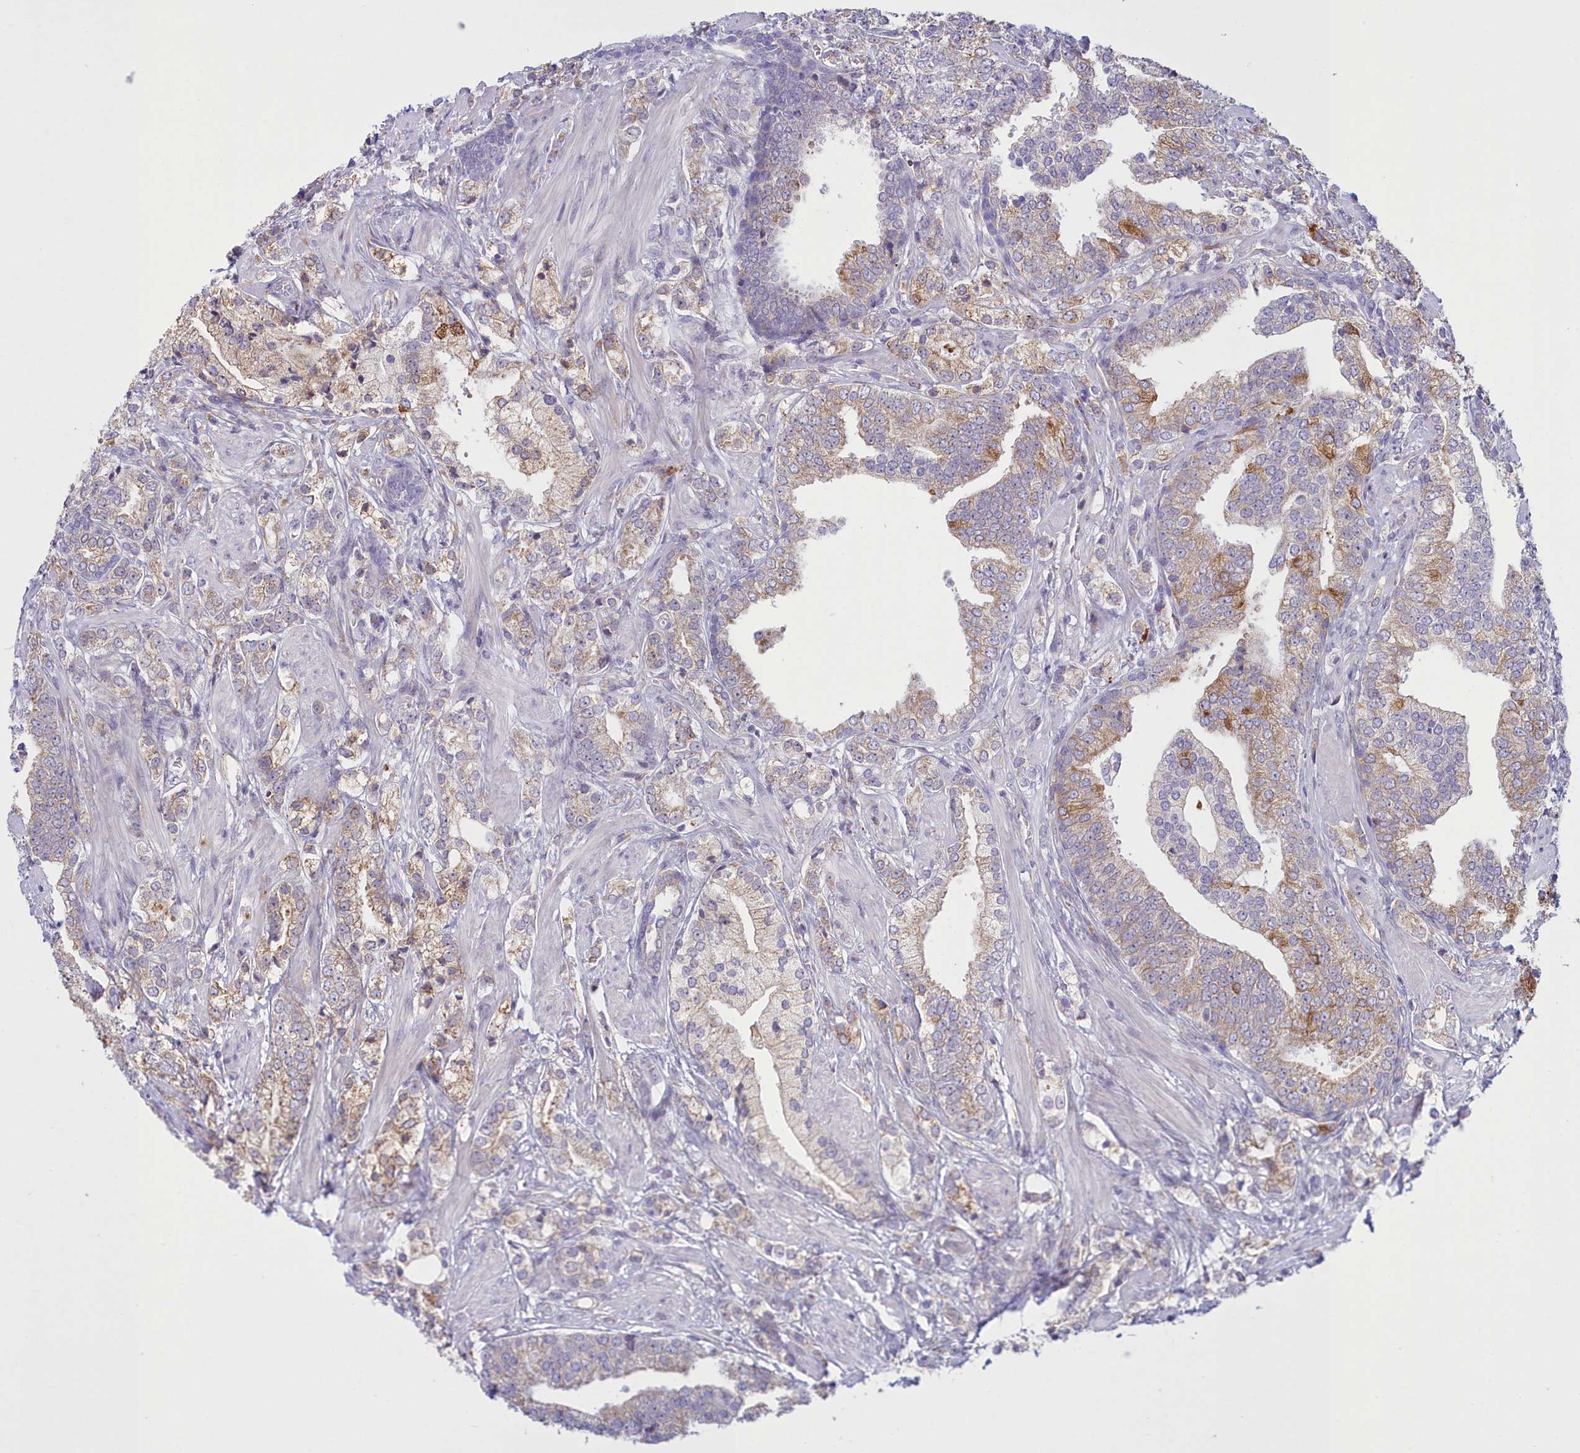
{"staining": {"intensity": "moderate", "quantity": "25%-75%", "location": "cytoplasmic/membranous"}, "tissue": "prostate cancer", "cell_type": "Tumor cells", "image_type": "cancer", "snomed": [{"axis": "morphology", "description": "Adenocarcinoma, High grade"}, {"axis": "topography", "description": "Prostate"}], "caption": "A medium amount of moderate cytoplasmic/membranous staining is present in about 25%-75% of tumor cells in prostate cancer tissue.", "gene": "HM13", "patient": {"sex": "male", "age": 50}}